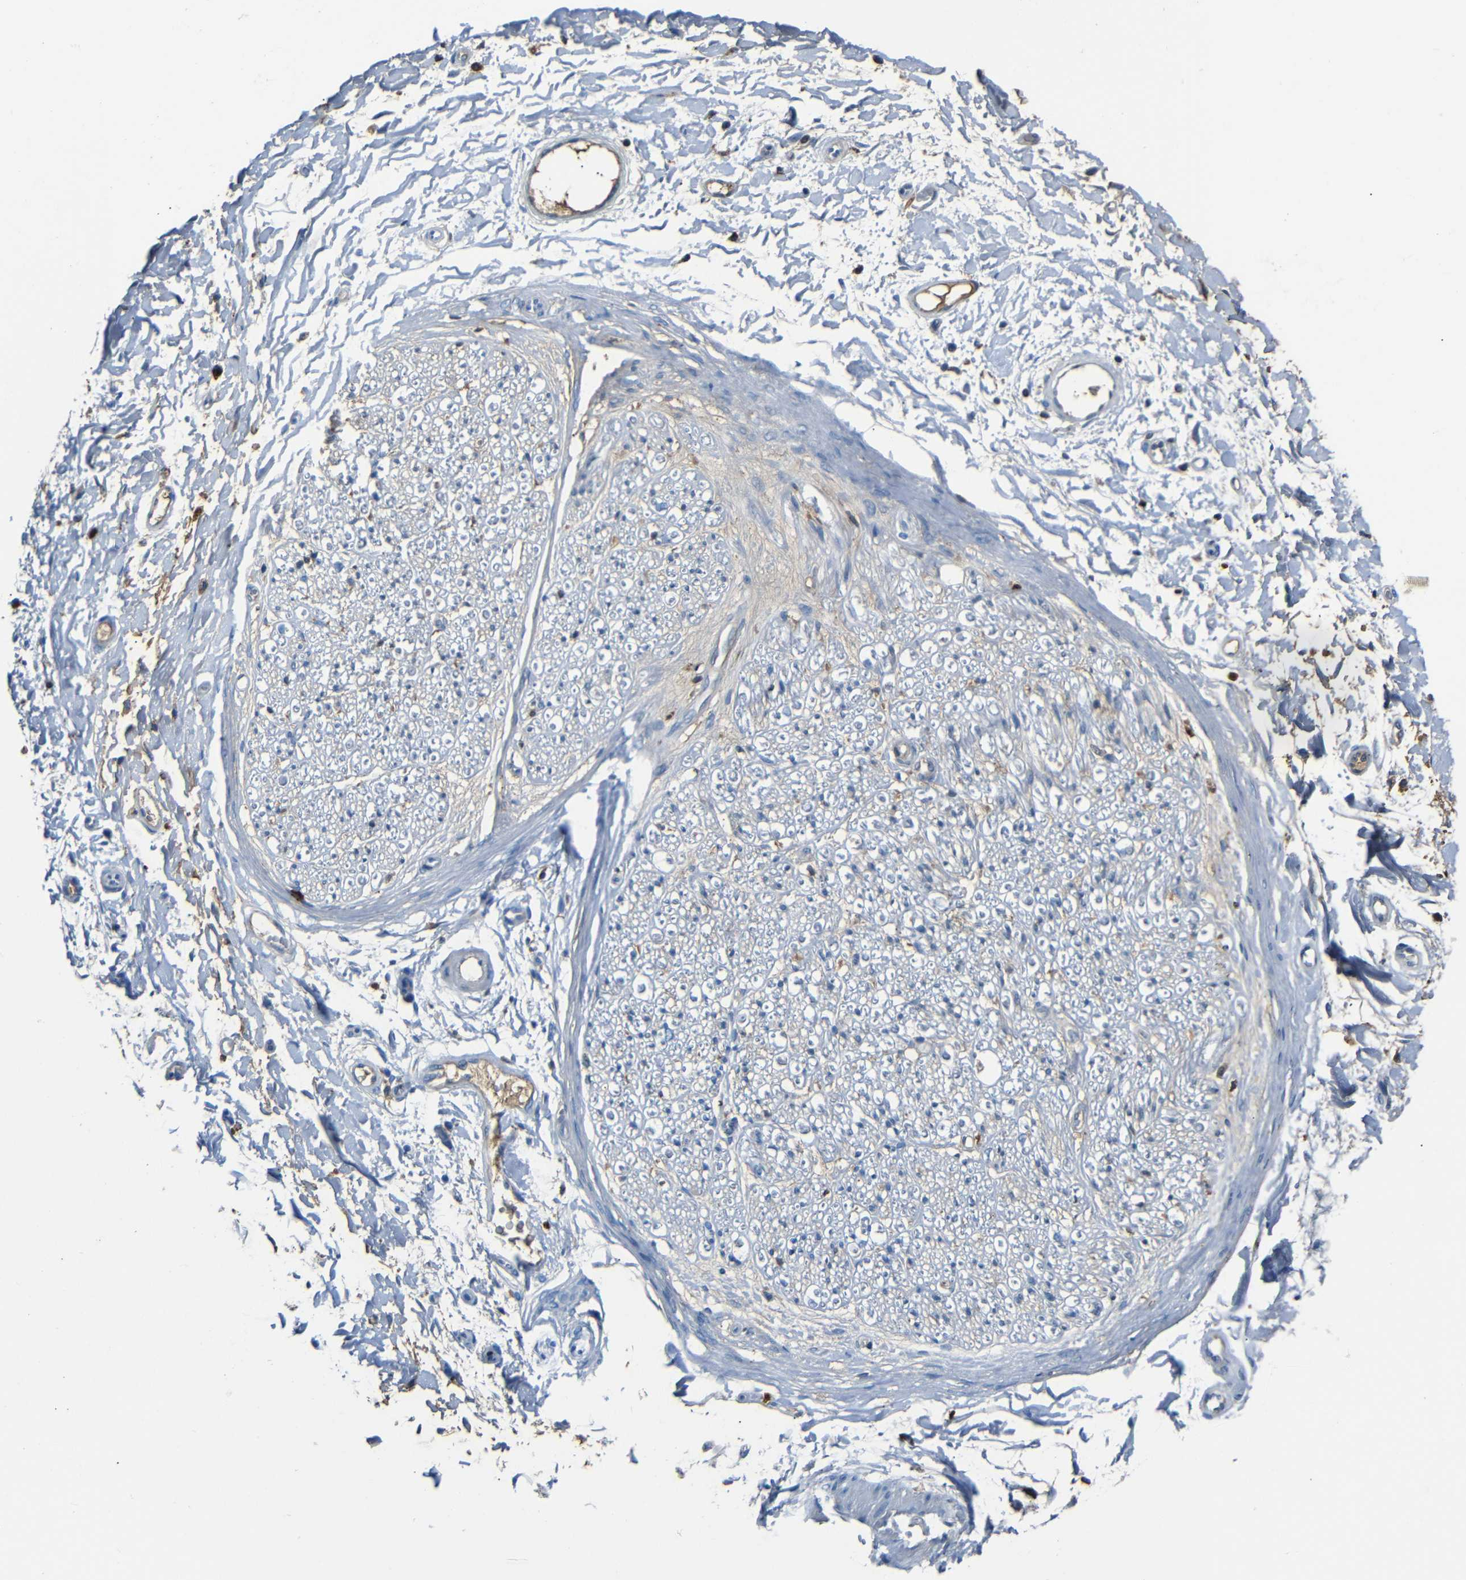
{"staining": {"intensity": "negative", "quantity": "none", "location": "none"}, "tissue": "adipose tissue", "cell_type": "Adipocytes", "image_type": "normal", "snomed": [{"axis": "morphology", "description": "Normal tissue, NOS"}, {"axis": "morphology", "description": "Squamous cell carcinoma, NOS"}, {"axis": "topography", "description": "Skin"}, {"axis": "topography", "description": "Peripheral nerve tissue"}], "caption": "Normal adipose tissue was stained to show a protein in brown. There is no significant staining in adipocytes. The staining was performed using DAB to visualize the protein expression in brown, while the nuclei were stained in blue with hematoxylin (Magnification: 20x).", "gene": "SERPINA1", "patient": {"sex": "male", "age": 83}}